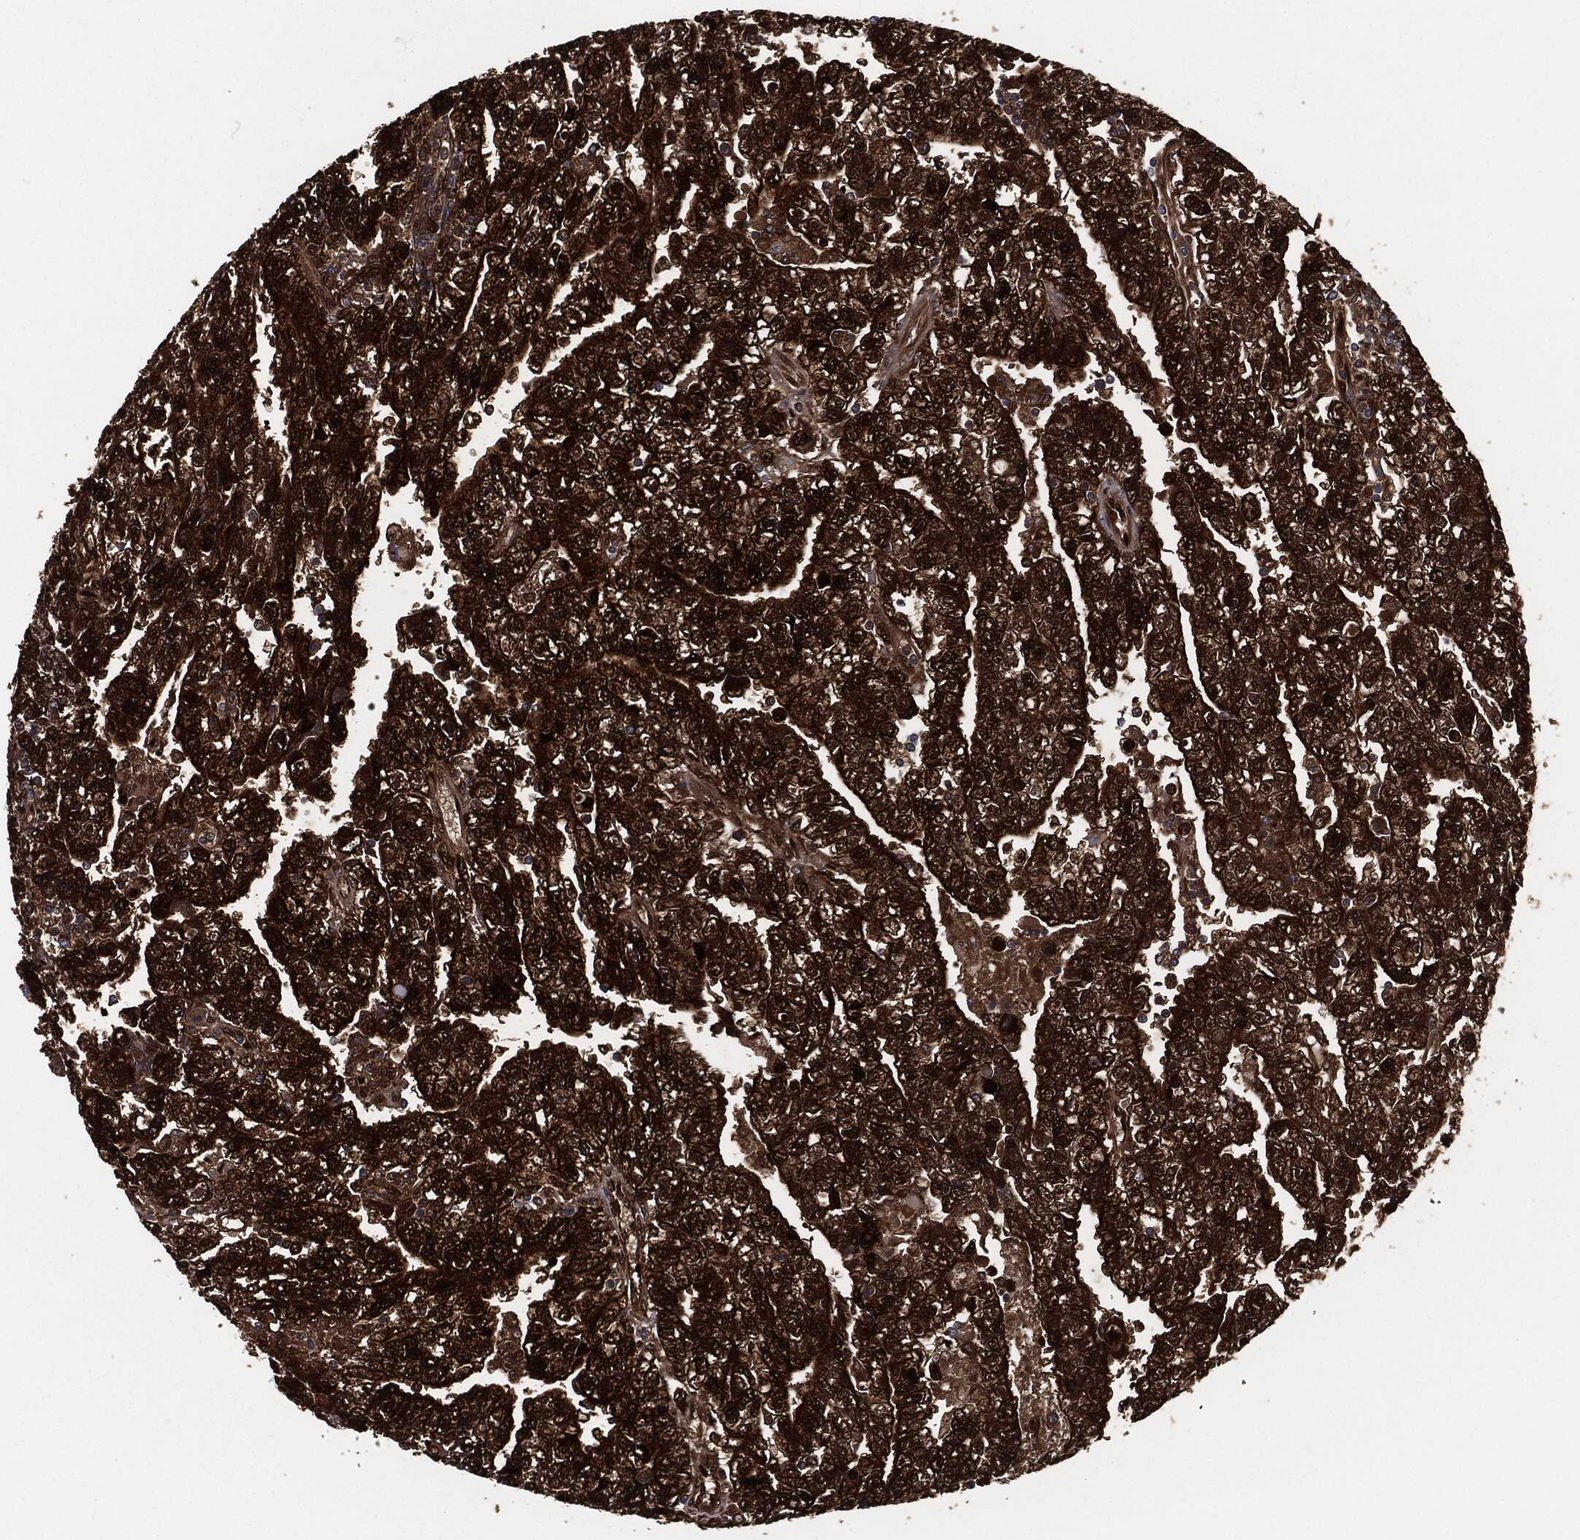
{"staining": {"intensity": "strong", "quantity": ">75%", "location": "cytoplasmic/membranous,nuclear"}, "tissue": "testis cancer", "cell_type": "Tumor cells", "image_type": "cancer", "snomed": [{"axis": "morphology", "description": "Carcinoma, Embryonal, NOS"}, {"axis": "topography", "description": "Testis"}], "caption": "DAB immunohistochemical staining of human embryonal carcinoma (testis) reveals strong cytoplasmic/membranous and nuclear protein positivity in approximately >75% of tumor cells. Using DAB (3,3'-diaminobenzidine) (brown) and hematoxylin (blue) stains, captured at high magnification using brightfield microscopy.", "gene": "DCTN1", "patient": {"sex": "male", "age": 25}}